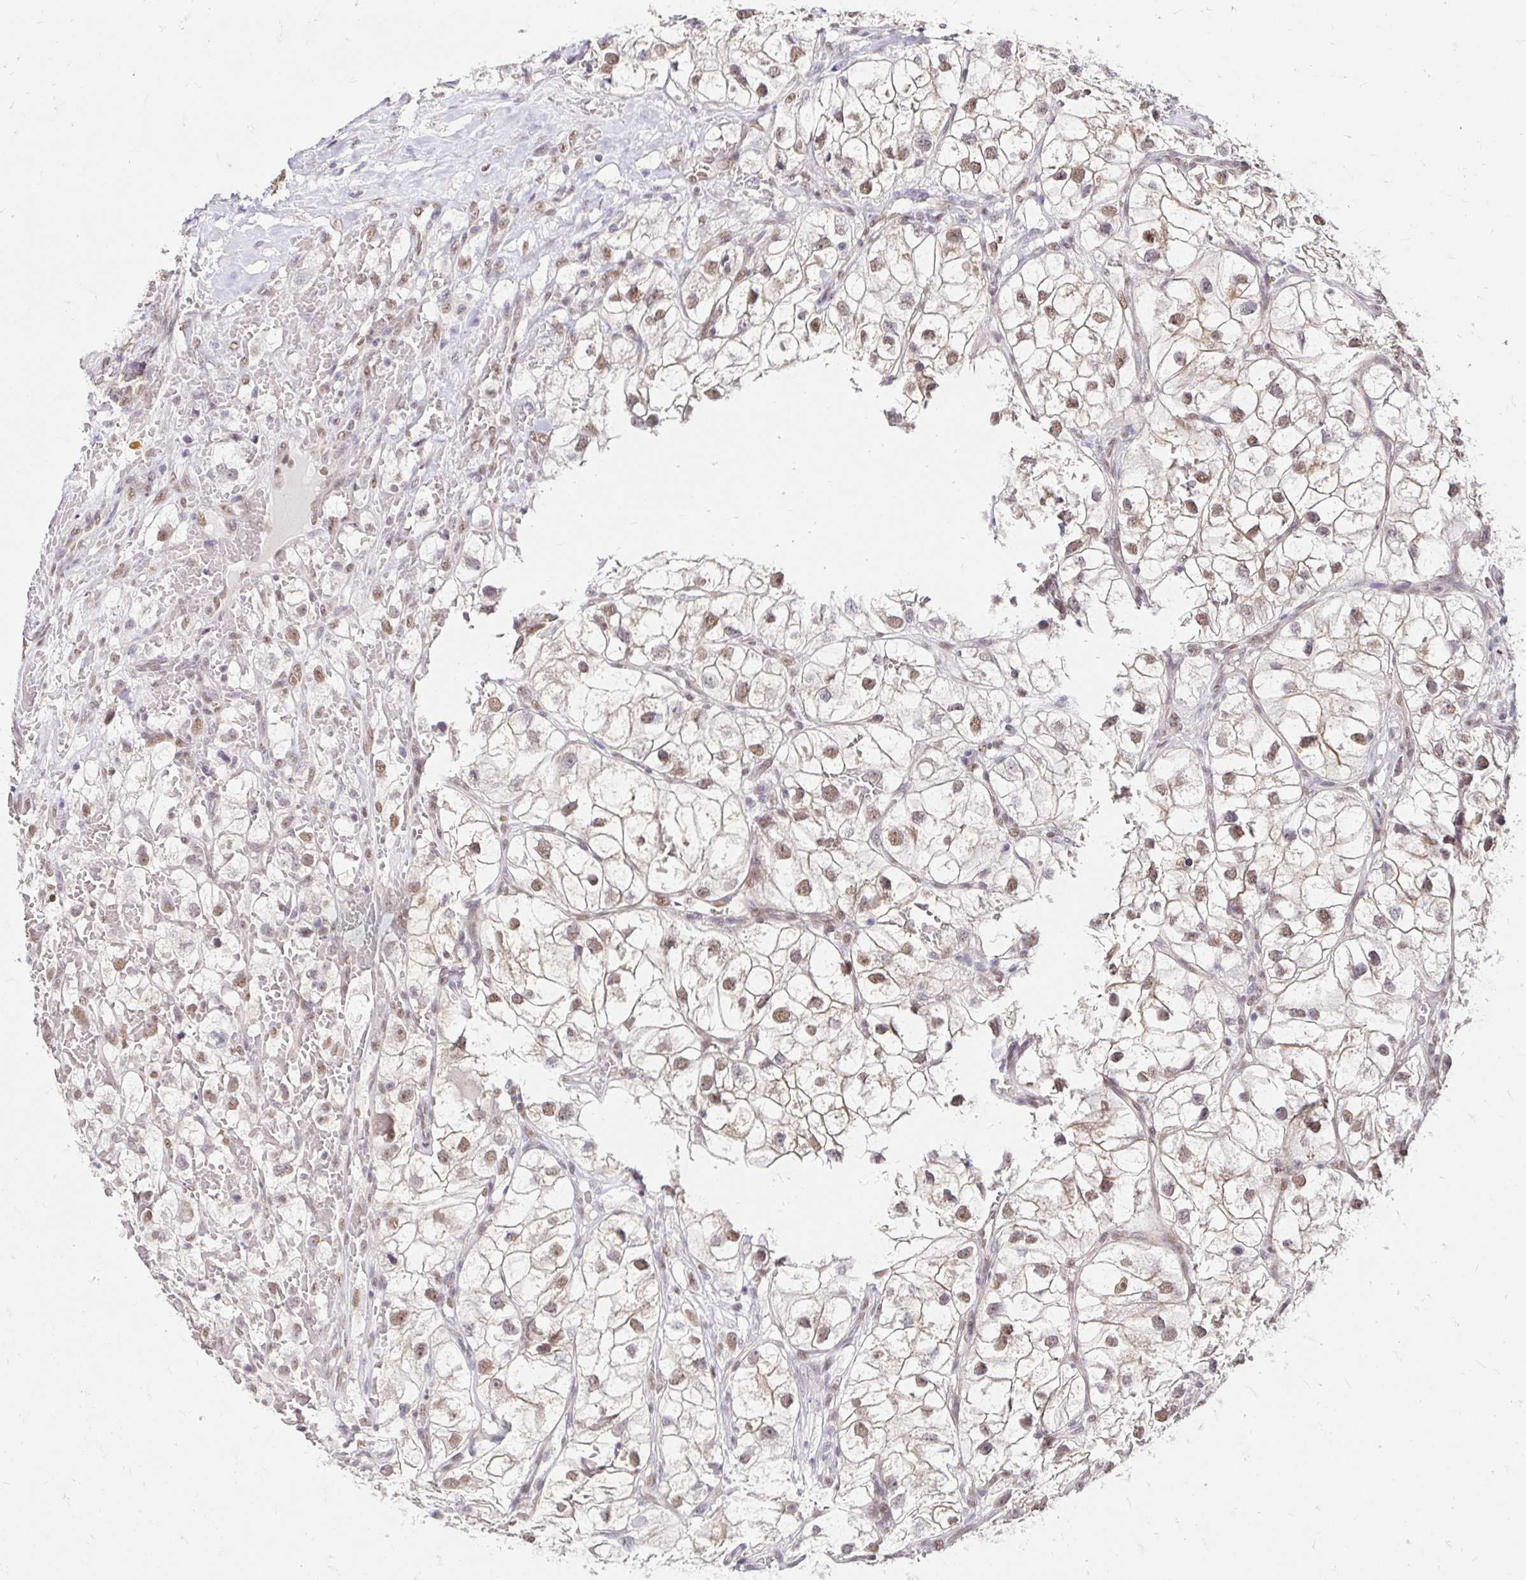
{"staining": {"intensity": "moderate", "quantity": ">75%", "location": "nuclear"}, "tissue": "renal cancer", "cell_type": "Tumor cells", "image_type": "cancer", "snomed": [{"axis": "morphology", "description": "Adenocarcinoma, NOS"}, {"axis": "topography", "description": "Kidney"}], "caption": "IHC image of neoplastic tissue: human adenocarcinoma (renal) stained using immunohistochemistry shows medium levels of moderate protein expression localized specifically in the nuclear of tumor cells, appearing as a nuclear brown color.", "gene": "RIMS4", "patient": {"sex": "male", "age": 59}}